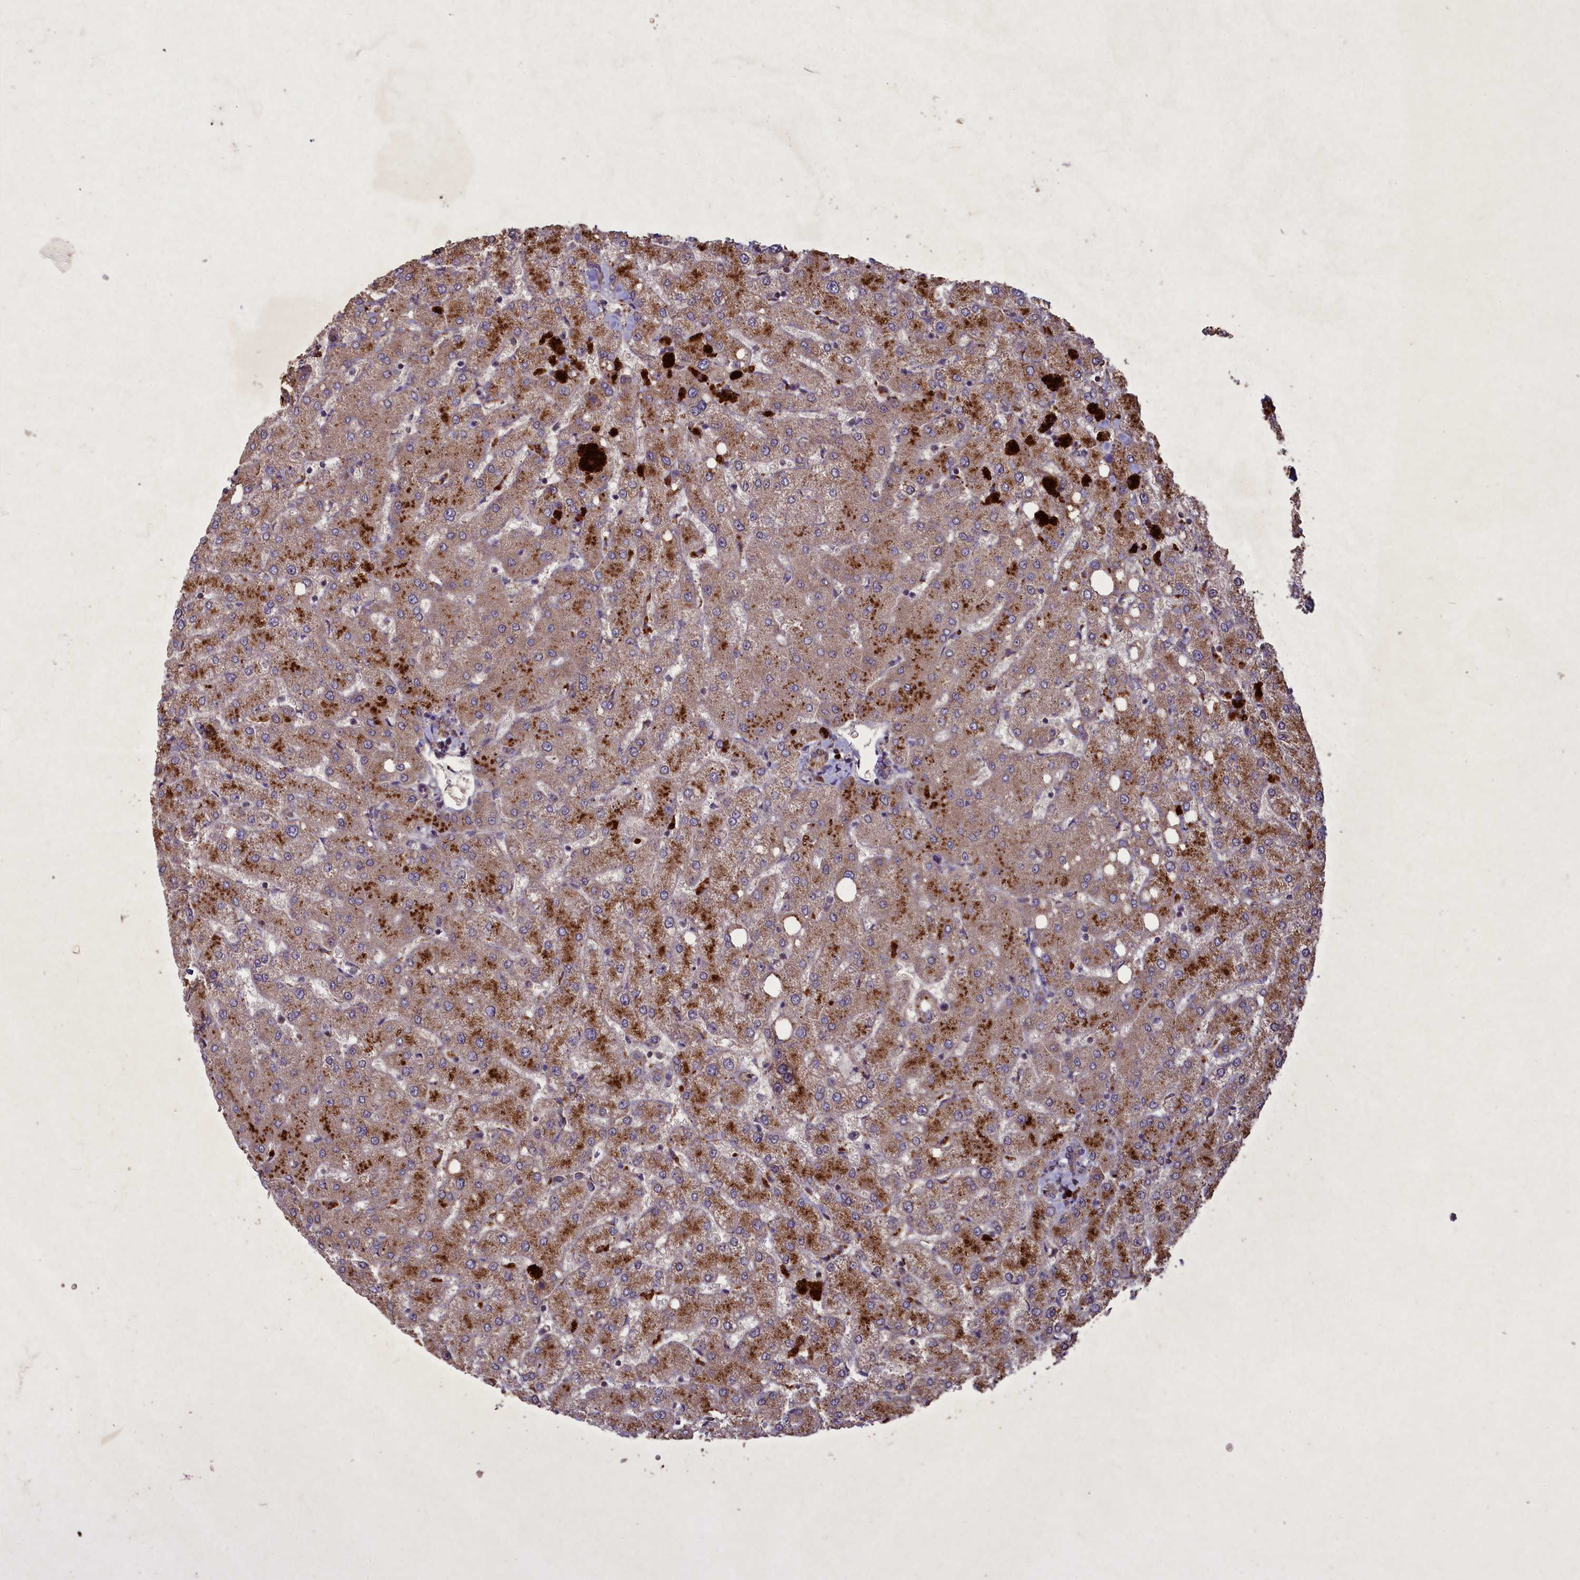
{"staining": {"intensity": "moderate", "quantity": "25%-75%", "location": "cytoplasmic/membranous"}, "tissue": "liver", "cell_type": "Cholangiocytes", "image_type": "normal", "snomed": [{"axis": "morphology", "description": "Normal tissue, NOS"}, {"axis": "topography", "description": "Liver"}], "caption": "IHC micrograph of benign liver stained for a protein (brown), which shows medium levels of moderate cytoplasmic/membranous expression in approximately 25%-75% of cholangiocytes.", "gene": "CIAO2B", "patient": {"sex": "female", "age": 54}}